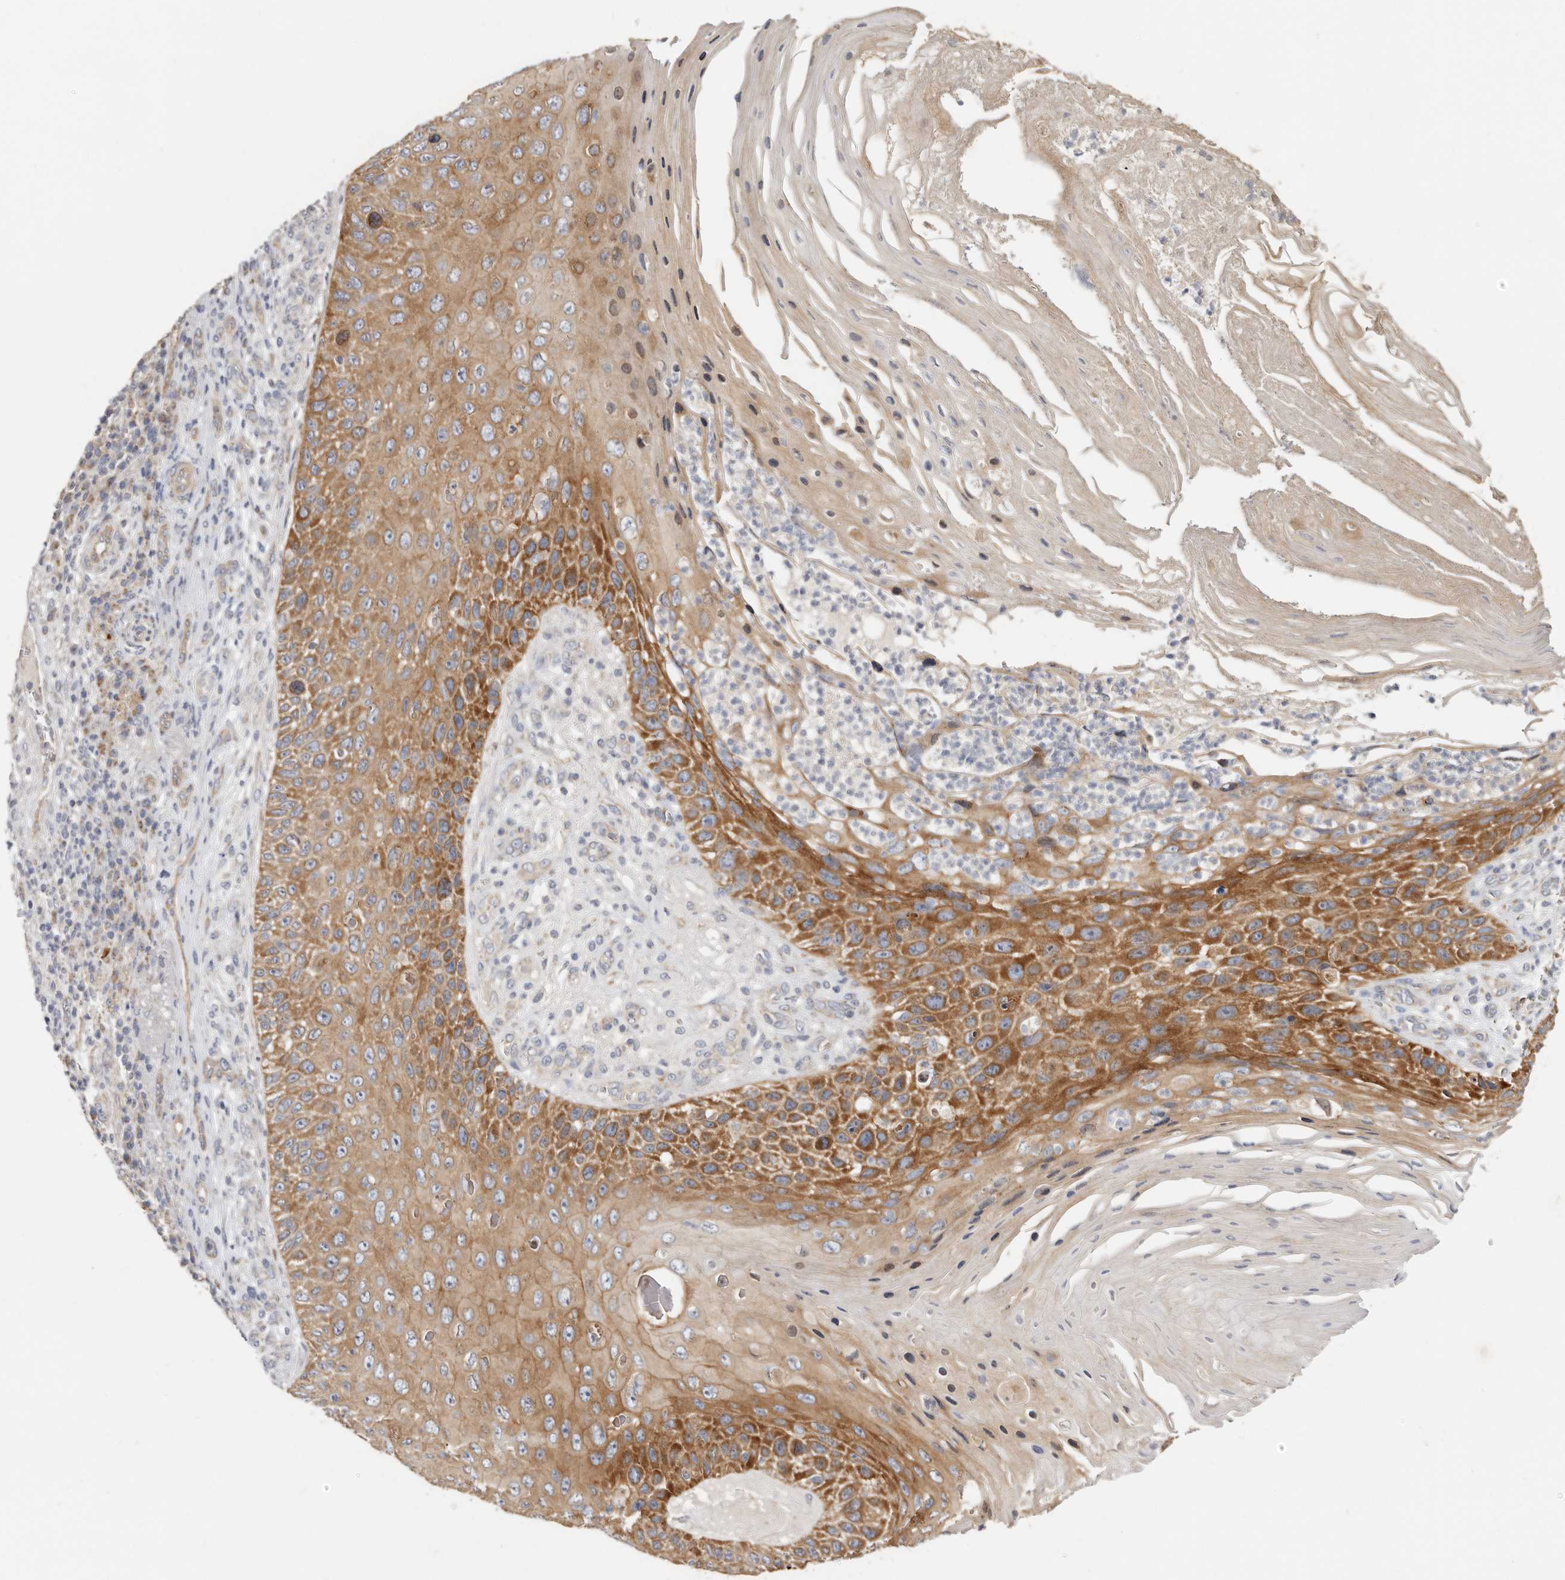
{"staining": {"intensity": "moderate", "quantity": ">75%", "location": "cytoplasmic/membranous"}, "tissue": "skin cancer", "cell_type": "Tumor cells", "image_type": "cancer", "snomed": [{"axis": "morphology", "description": "Squamous cell carcinoma, NOS"}, {"axis": "topography", "description": "Skin"}], "caption": "Brown immunohistochemical staining in skin squamous cell carcinoma demonstrates moderate cytoplasmic/membranous staining in about >75% of tumor cells. Using DAB (3,3'-diaminobenzidine) (brown) and hematoxylin (blue) stains, captured at high magnification using brightfield microscopy.", "gene": "BAIAP2L1", "patient": {"sex": "female", "age": 88}}